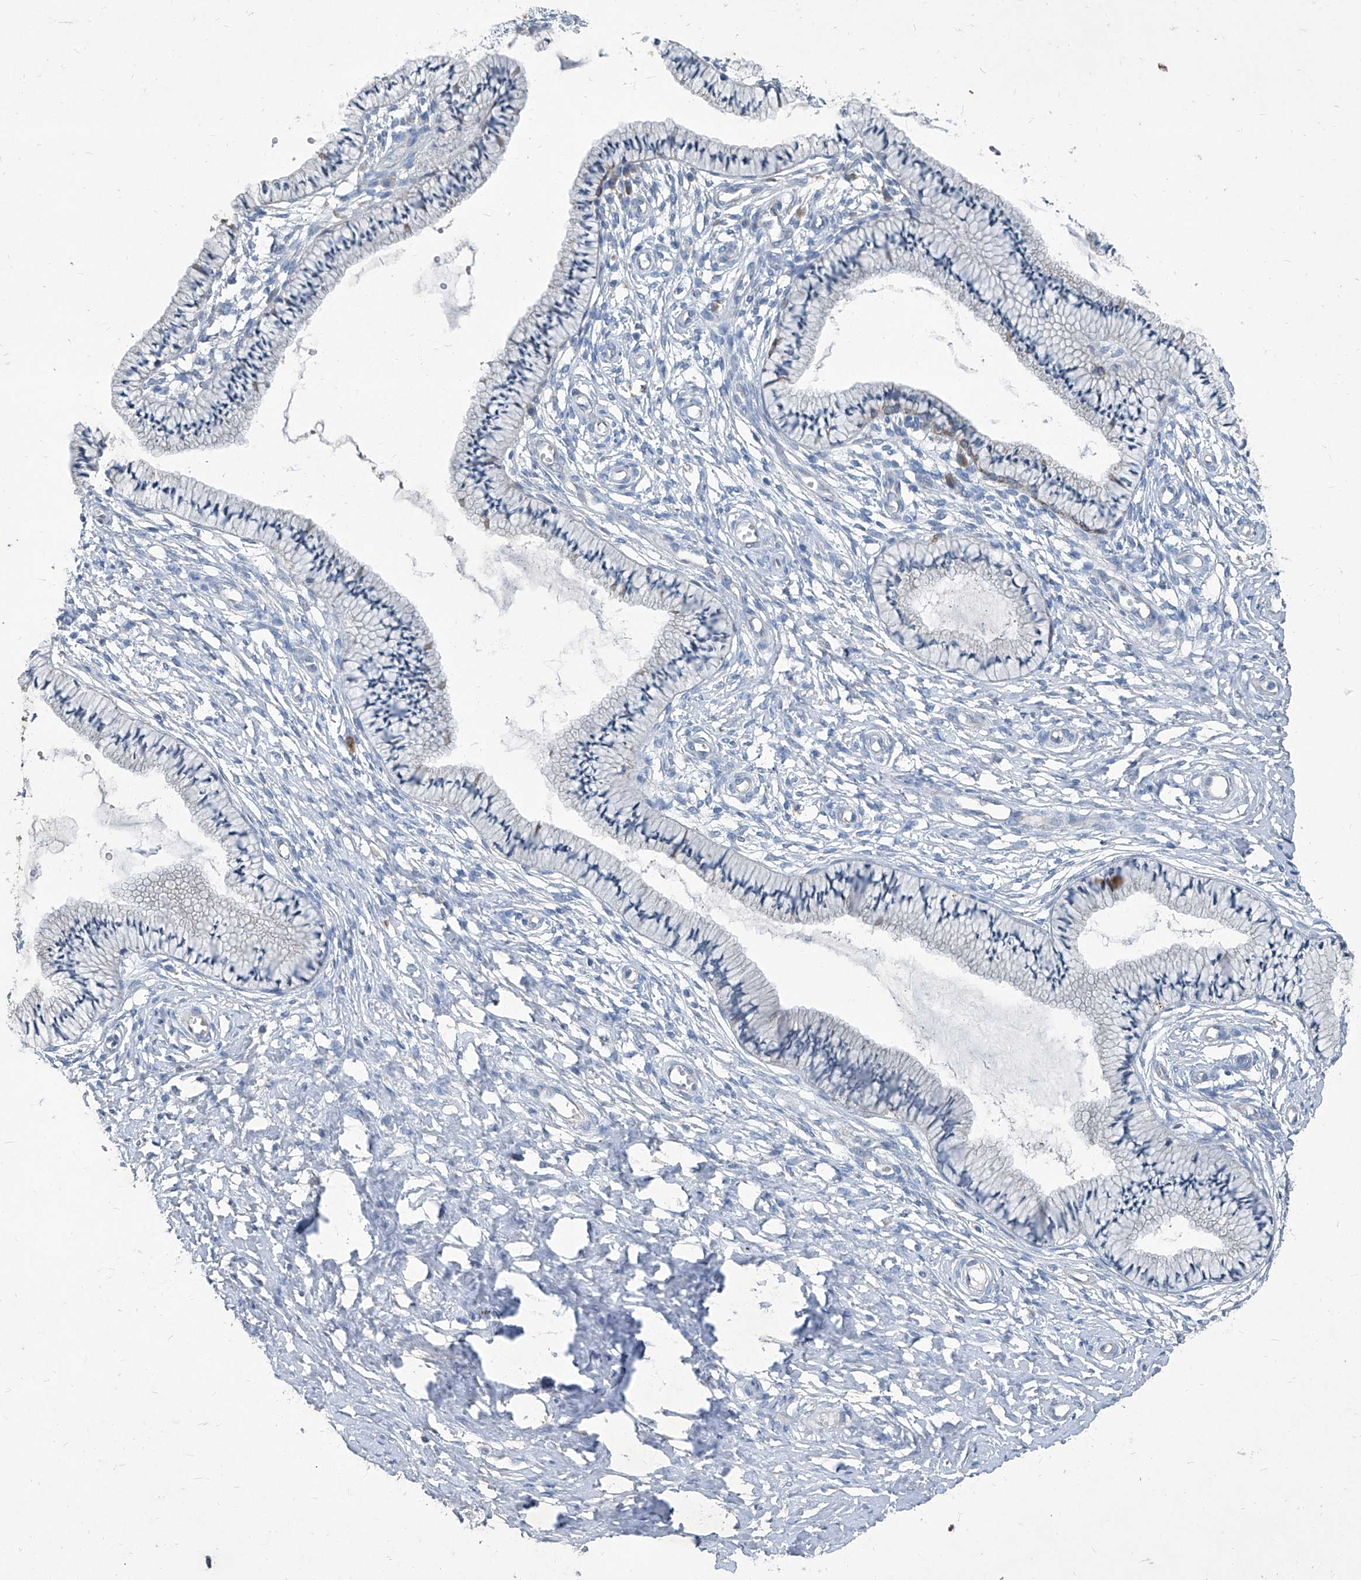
{"staining": {"intensity": "negative", "quantity": "none", "location": "none"}, "tissue": "cervix", "cell_type": "Glandular cells", "image_type": "normal", "snomed": [{"axis": "morphology", "description": "Normal tissue, NOS"}, {"axis": "topography", "description": "Cervix"}], "caption": "Immunohistochemistry (IHC) image of benign cervix: cervix stained with DAB displays no significant protein expression in glandular cells.", "gene": "SLC26A11", "patient": {"sex": "female", "age": 36}}